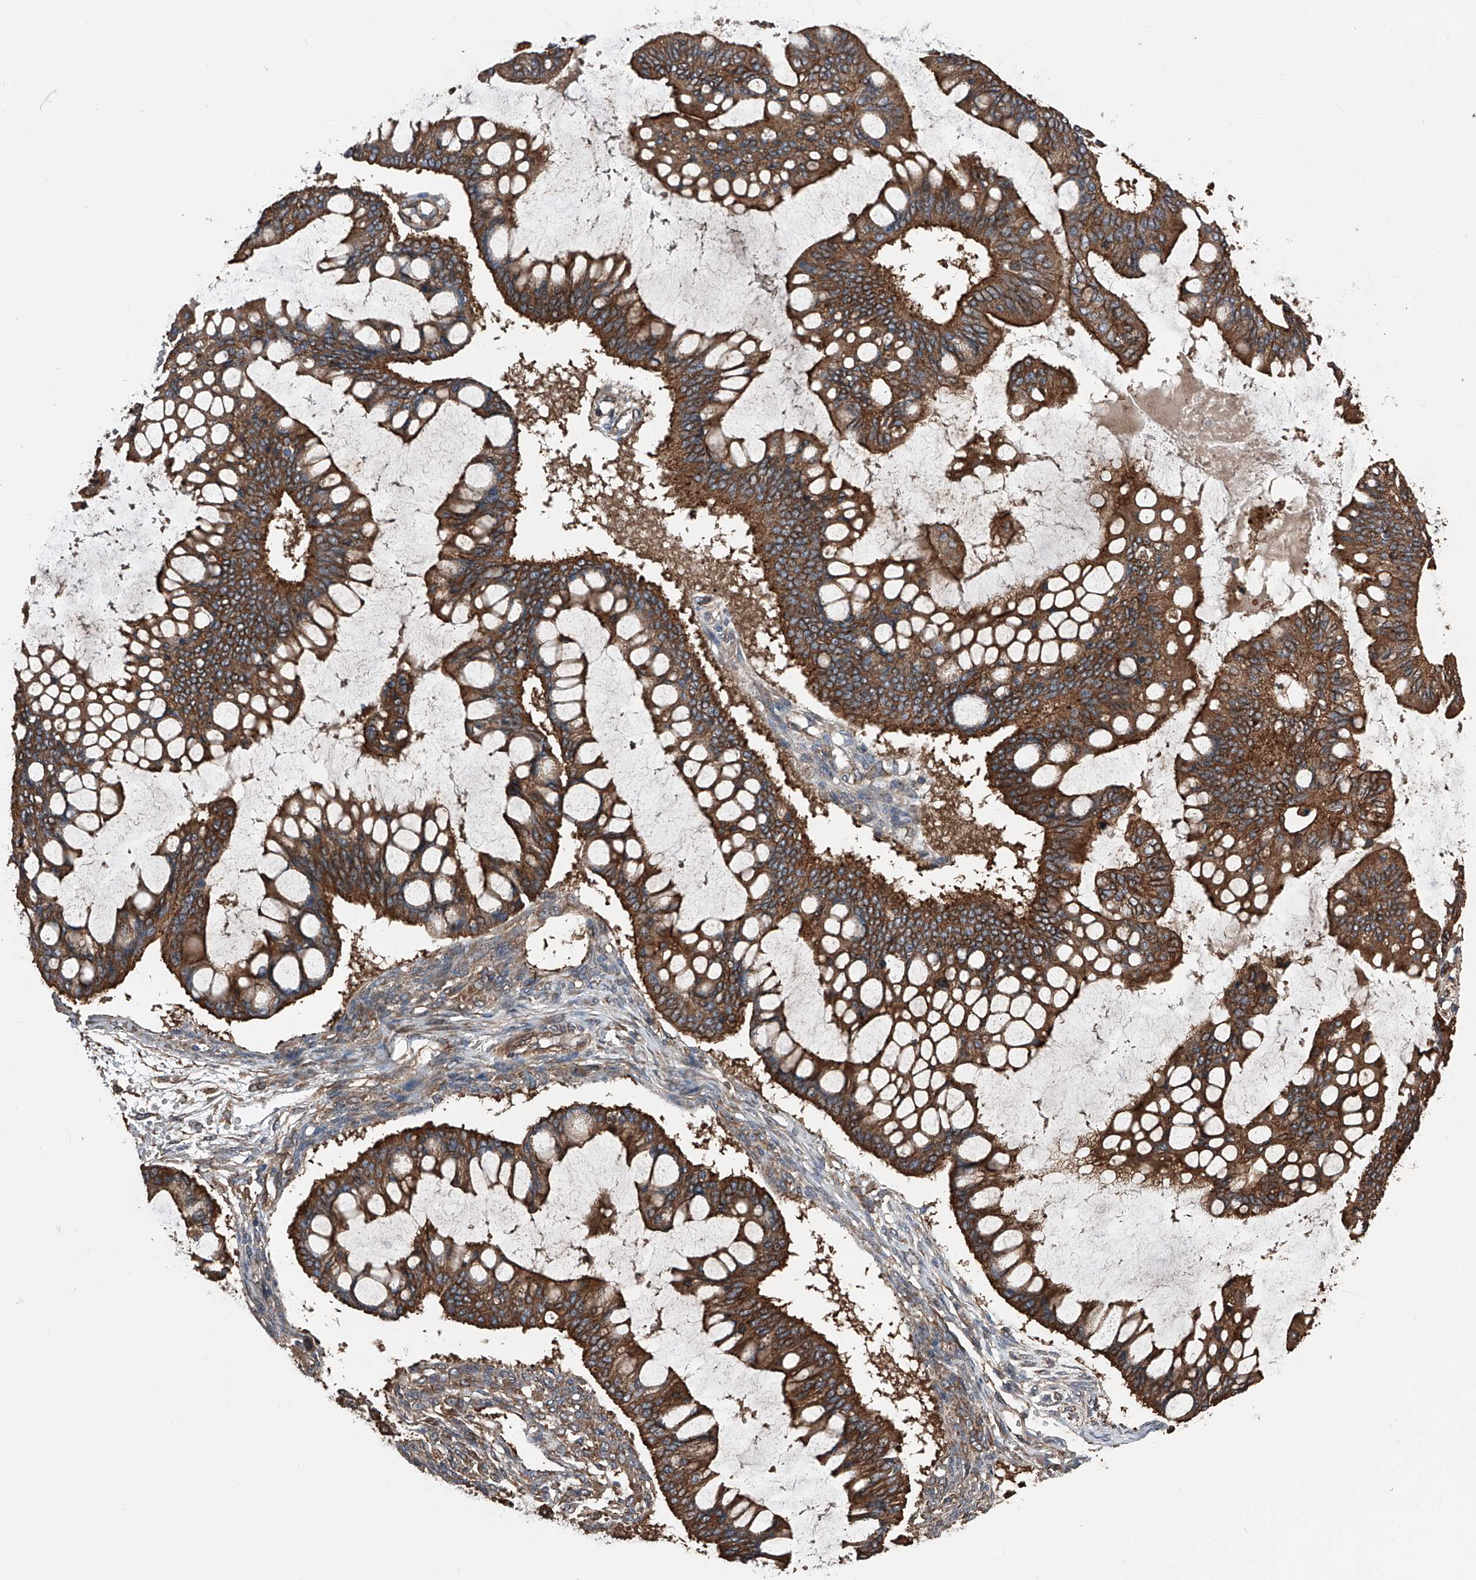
{"staining": {"intensity": "strong", "quantity": ">75%", "location": "cytoplasmic/membranous"}, "tissue": "ovarian cancer", "cell_type": "Tumor cells", "image_type": "cancer", "snomed": [{"axis": "morphology", "description": "Cystadenocarcinoma, mucinous, NOS"}, {"axis": "topography", "description": "Ovary"}], "caption": "Protein staining of ovarian cancer (mucinous cystadenocarcinoma) tissue shows strong cytoplasmic/membranous expression in about >75% of tumor cells.", "gene": "KCNJ2", "patient": {"sex": "female", "age": 73}}